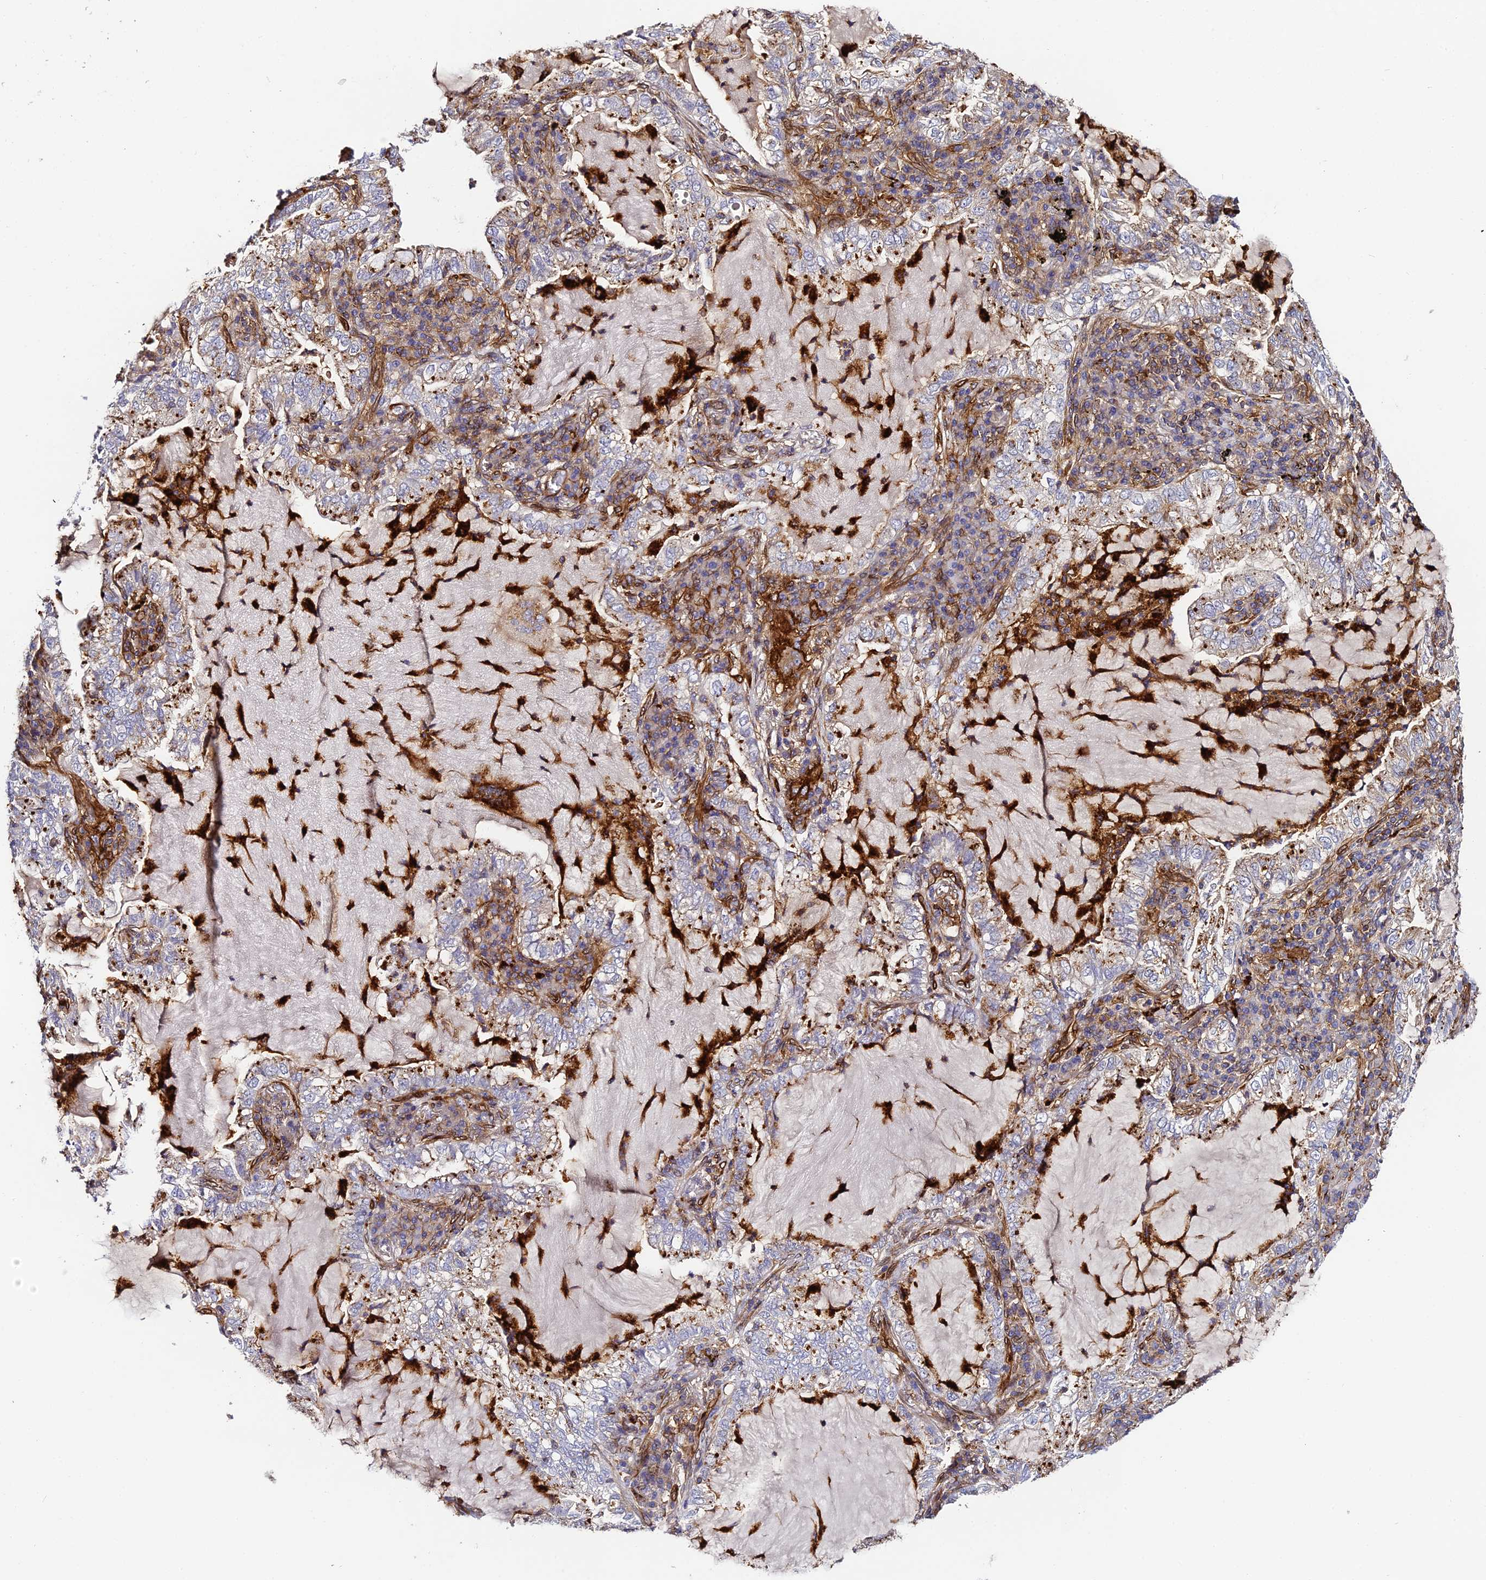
{"staining": {"intensity": "negative", "quantity": "none", "location": "none"}, "tissue": "lung cancer", "cell_type": "Tumor cells", "image_type": "cancer", "snomed": [{"axis": "morphology", "description": "Adenocarcinoma, NOS"}, {"axis": "topography", "description": "Lung"}], "caption": "Immunohistochemistry of human lung cancer shows no positivity in tumor cells.", "gene": "TRPV2", "patient": {"sex": "female", "age": 73}}